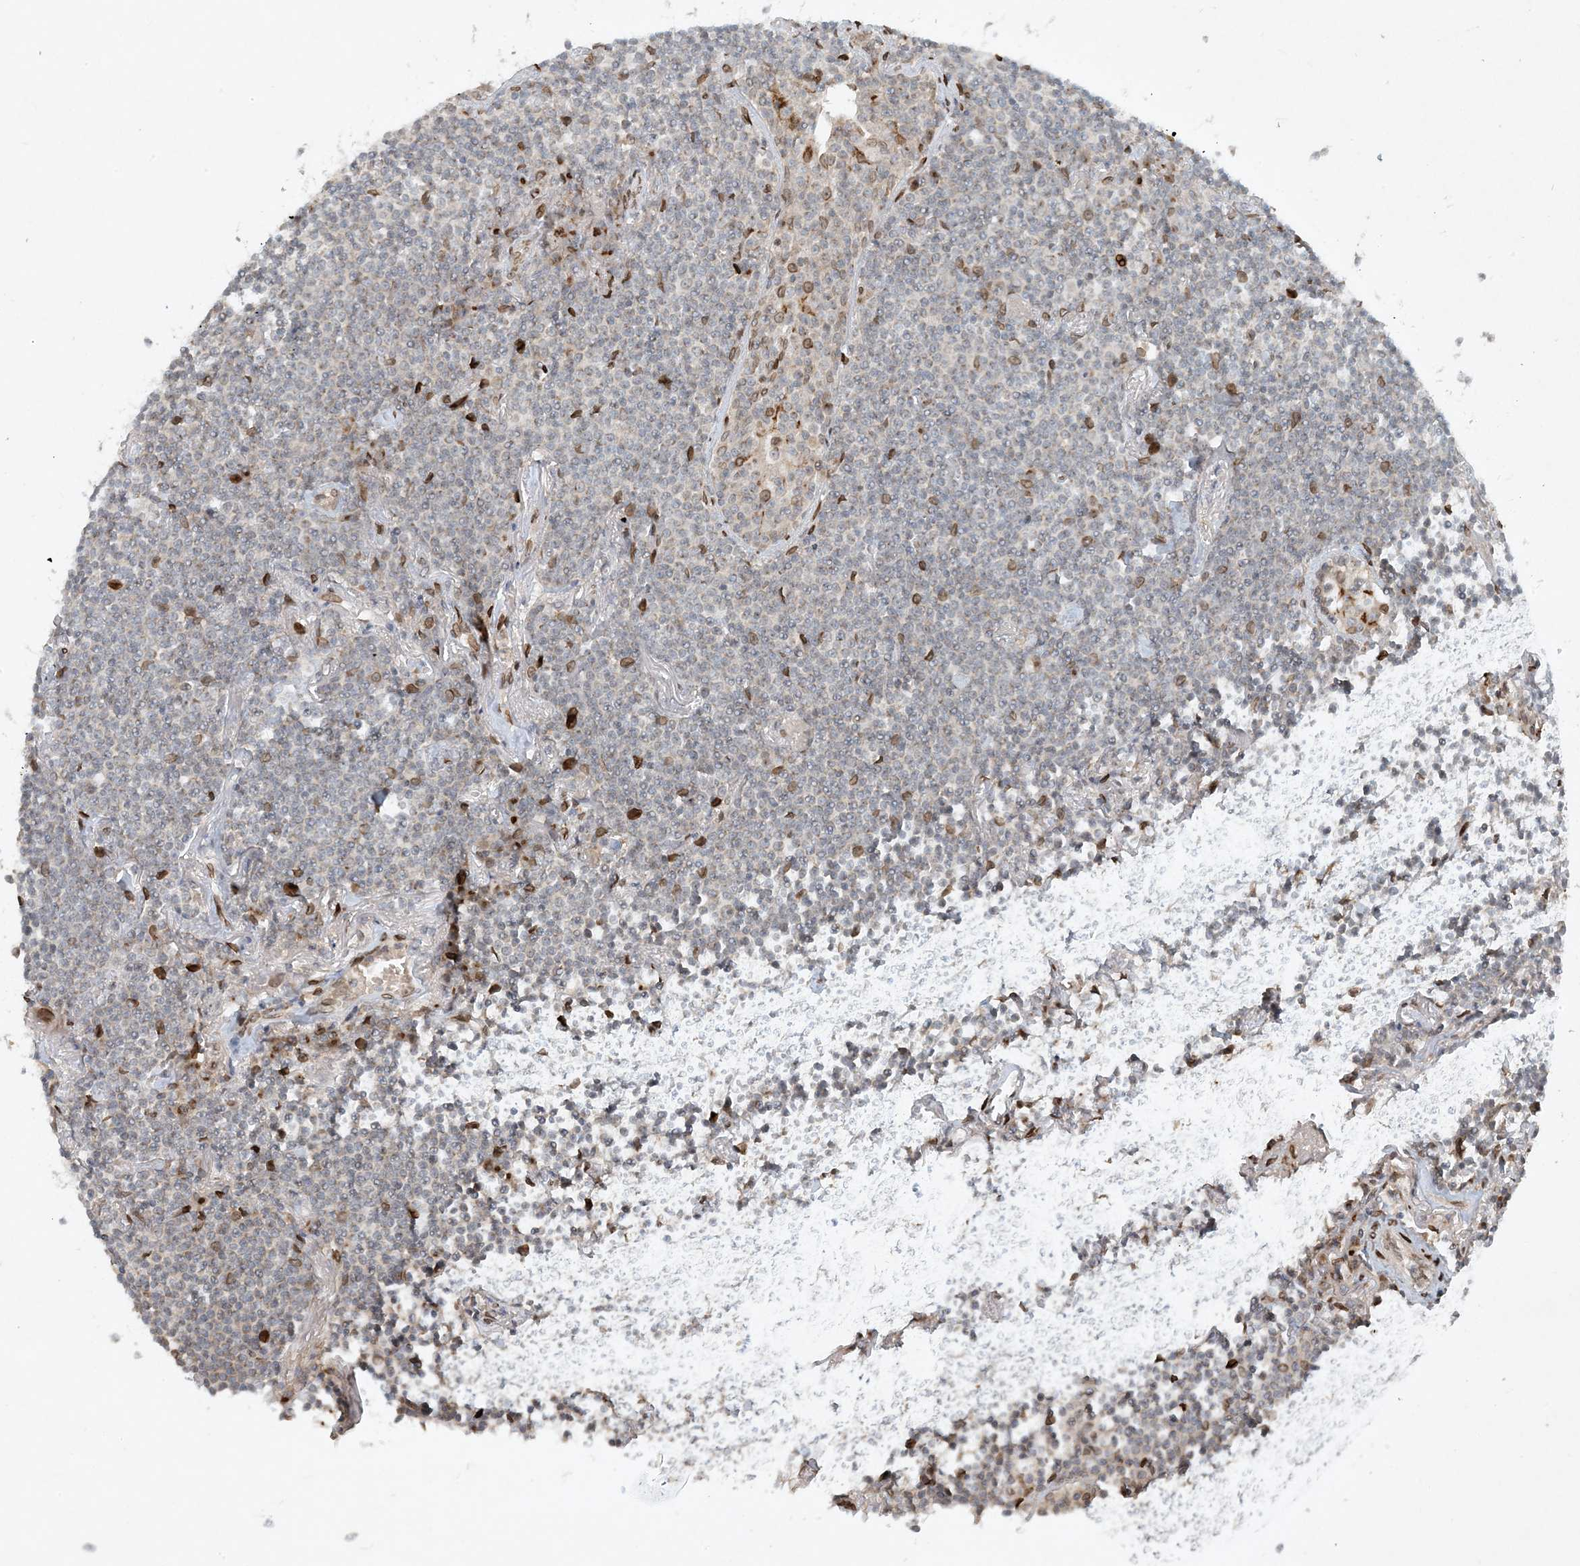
{"staining": {"intensity": "negative", "quantity": "none", "location": "none"}, "tissue": "lymphoma", "cell_type": "Tumor cells", "image_type": "cancer", "snomed": [{"axis": "morphology", "description": "Malignant lymphoma, non-Hodgkin's type, Low grade"}, {"axis": "topography", "description": "Lung"}], "caption": "There is no significant staining in tumor cells of lymphoma.", "gene": "SLC35A2", "patient": {"sex": "female", "age": 71}}